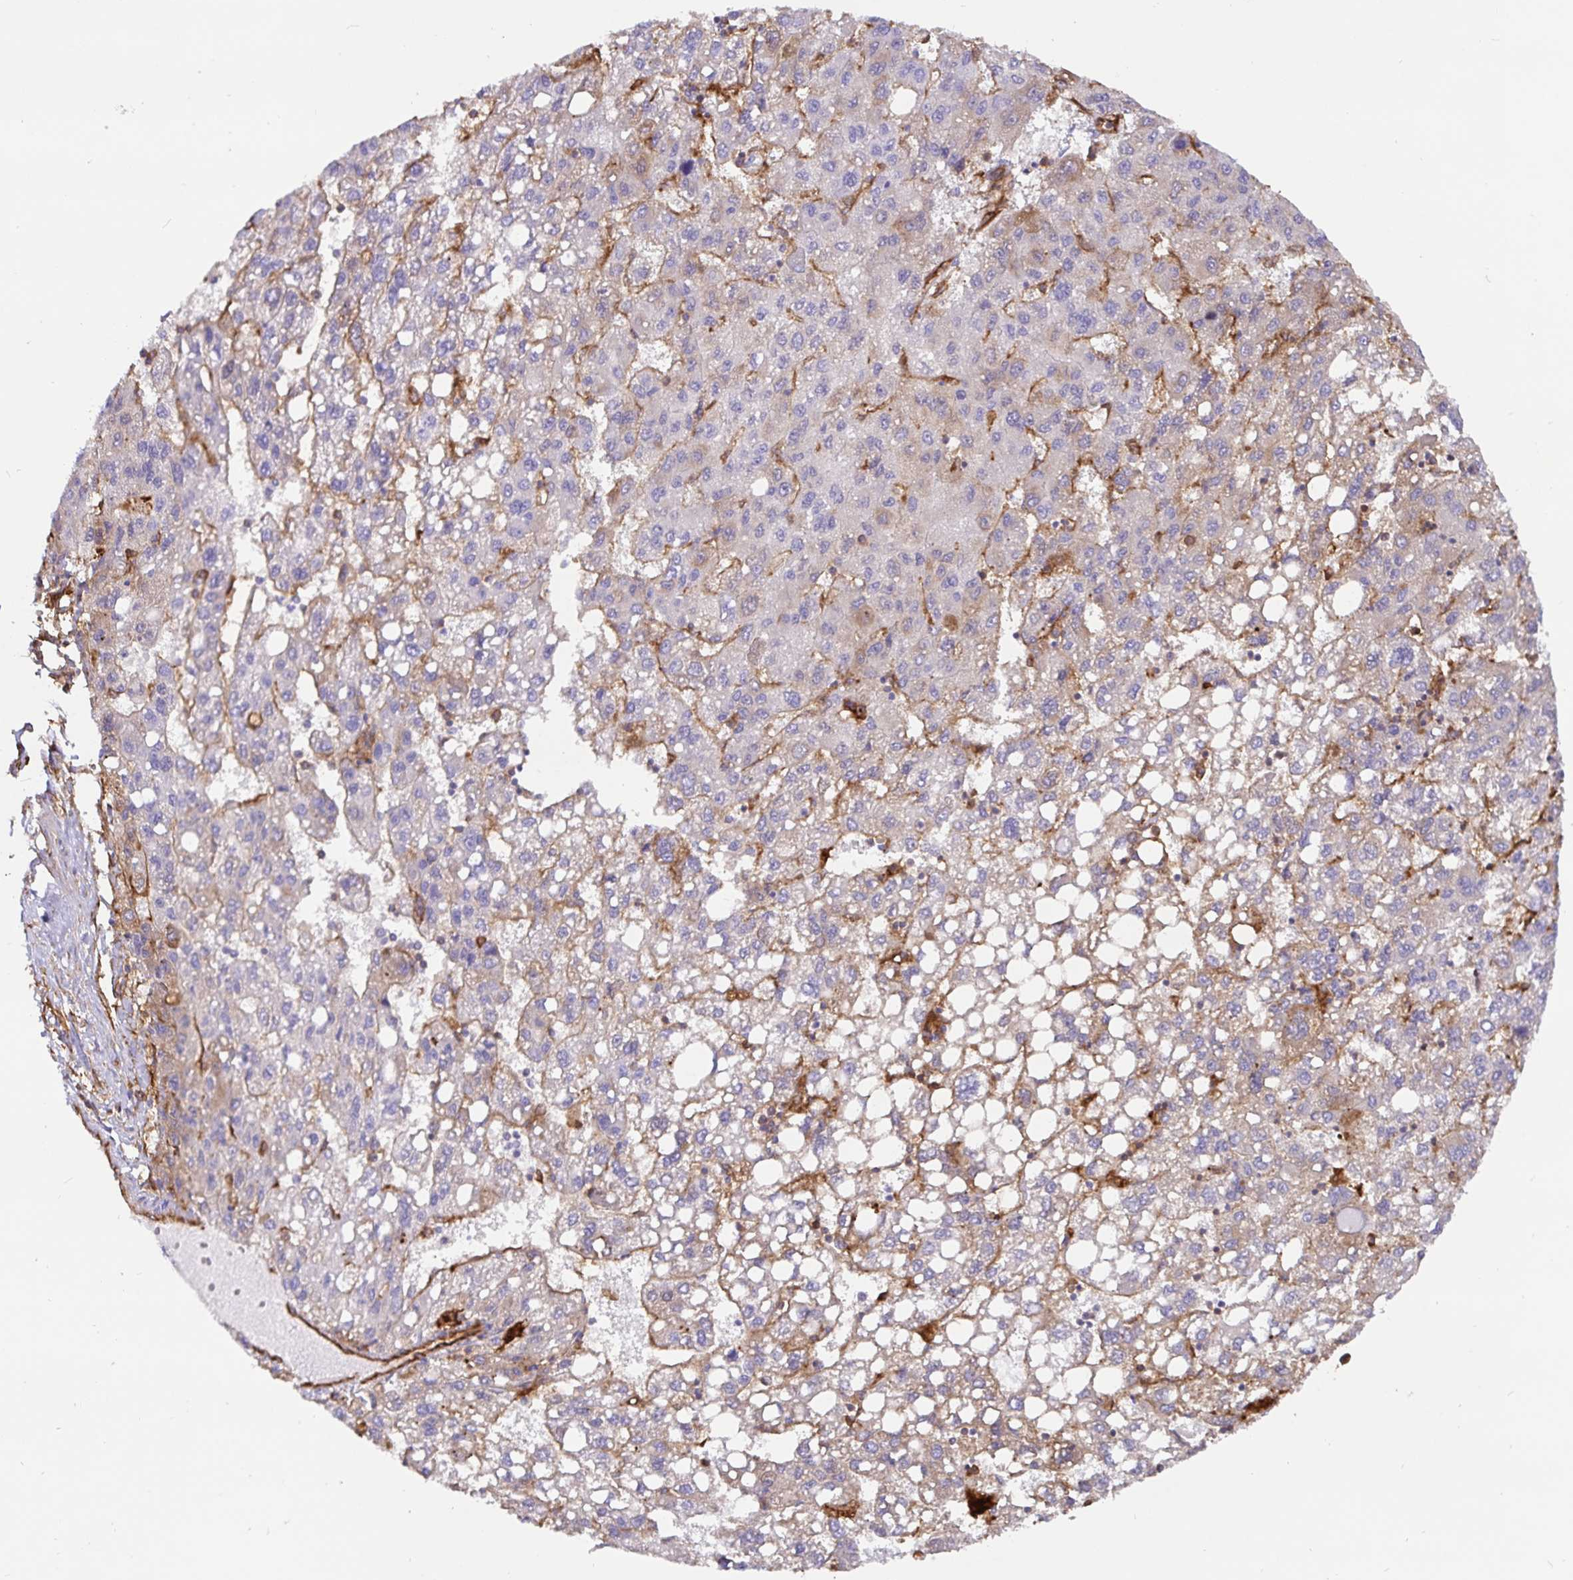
{"staining": {"intensity": "negative", "quantity": "none", "location": "none"}, "tissue": "liver cancer", "cell_type": "Tumor cells", "image_type": "cancer", "snomed": [{"axis": "morphology", "description": "Carcinoma, Hepatocellular, NOS"}, {"axis": "topography", "description": "Liver"}], "caption": "Immunohistochemical staining of liver cancer (hepatocellular carcinoma) reveals no significant expression in tumor cells.", "gene": "ANXA2", "patient": {"sex": "female", "age": 82}}